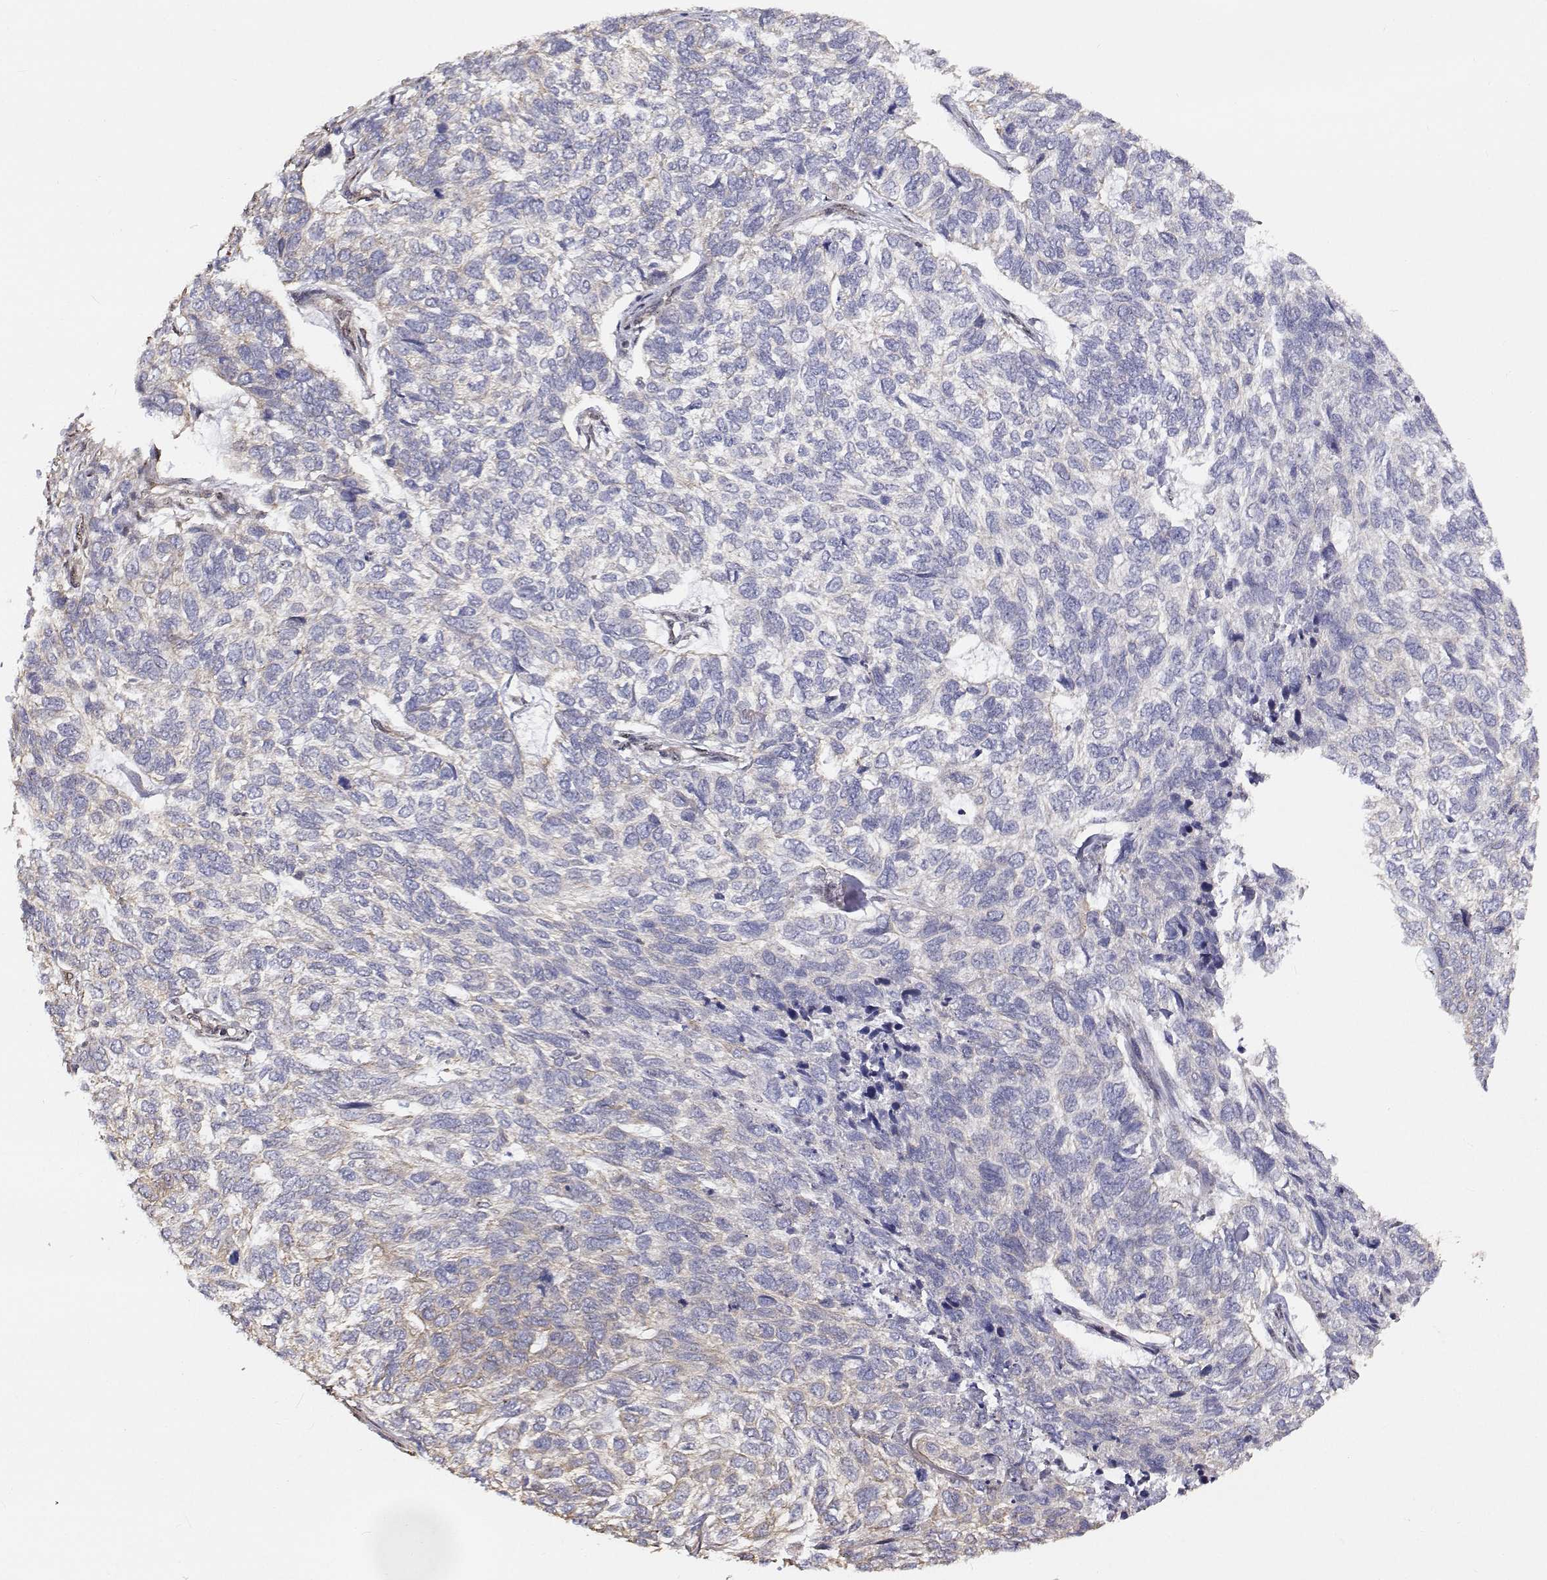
{"staining": {"intensity": "negative", "quantity": "none", "location": "none"}, "tissue": "skin cancer", "cell_type": "Tumor cells", "image_type": "cancer", "snomed": [{"axis": "morphology", "description": "Basal cell carcinoma"}, {"axis": "topography", "description": "Skin"}], "caption": "IHC of skin cancer demonstrates no expression in tumor cells.", "gene": "GSDMA", "patient": {"sex": "female", "age": 65}}